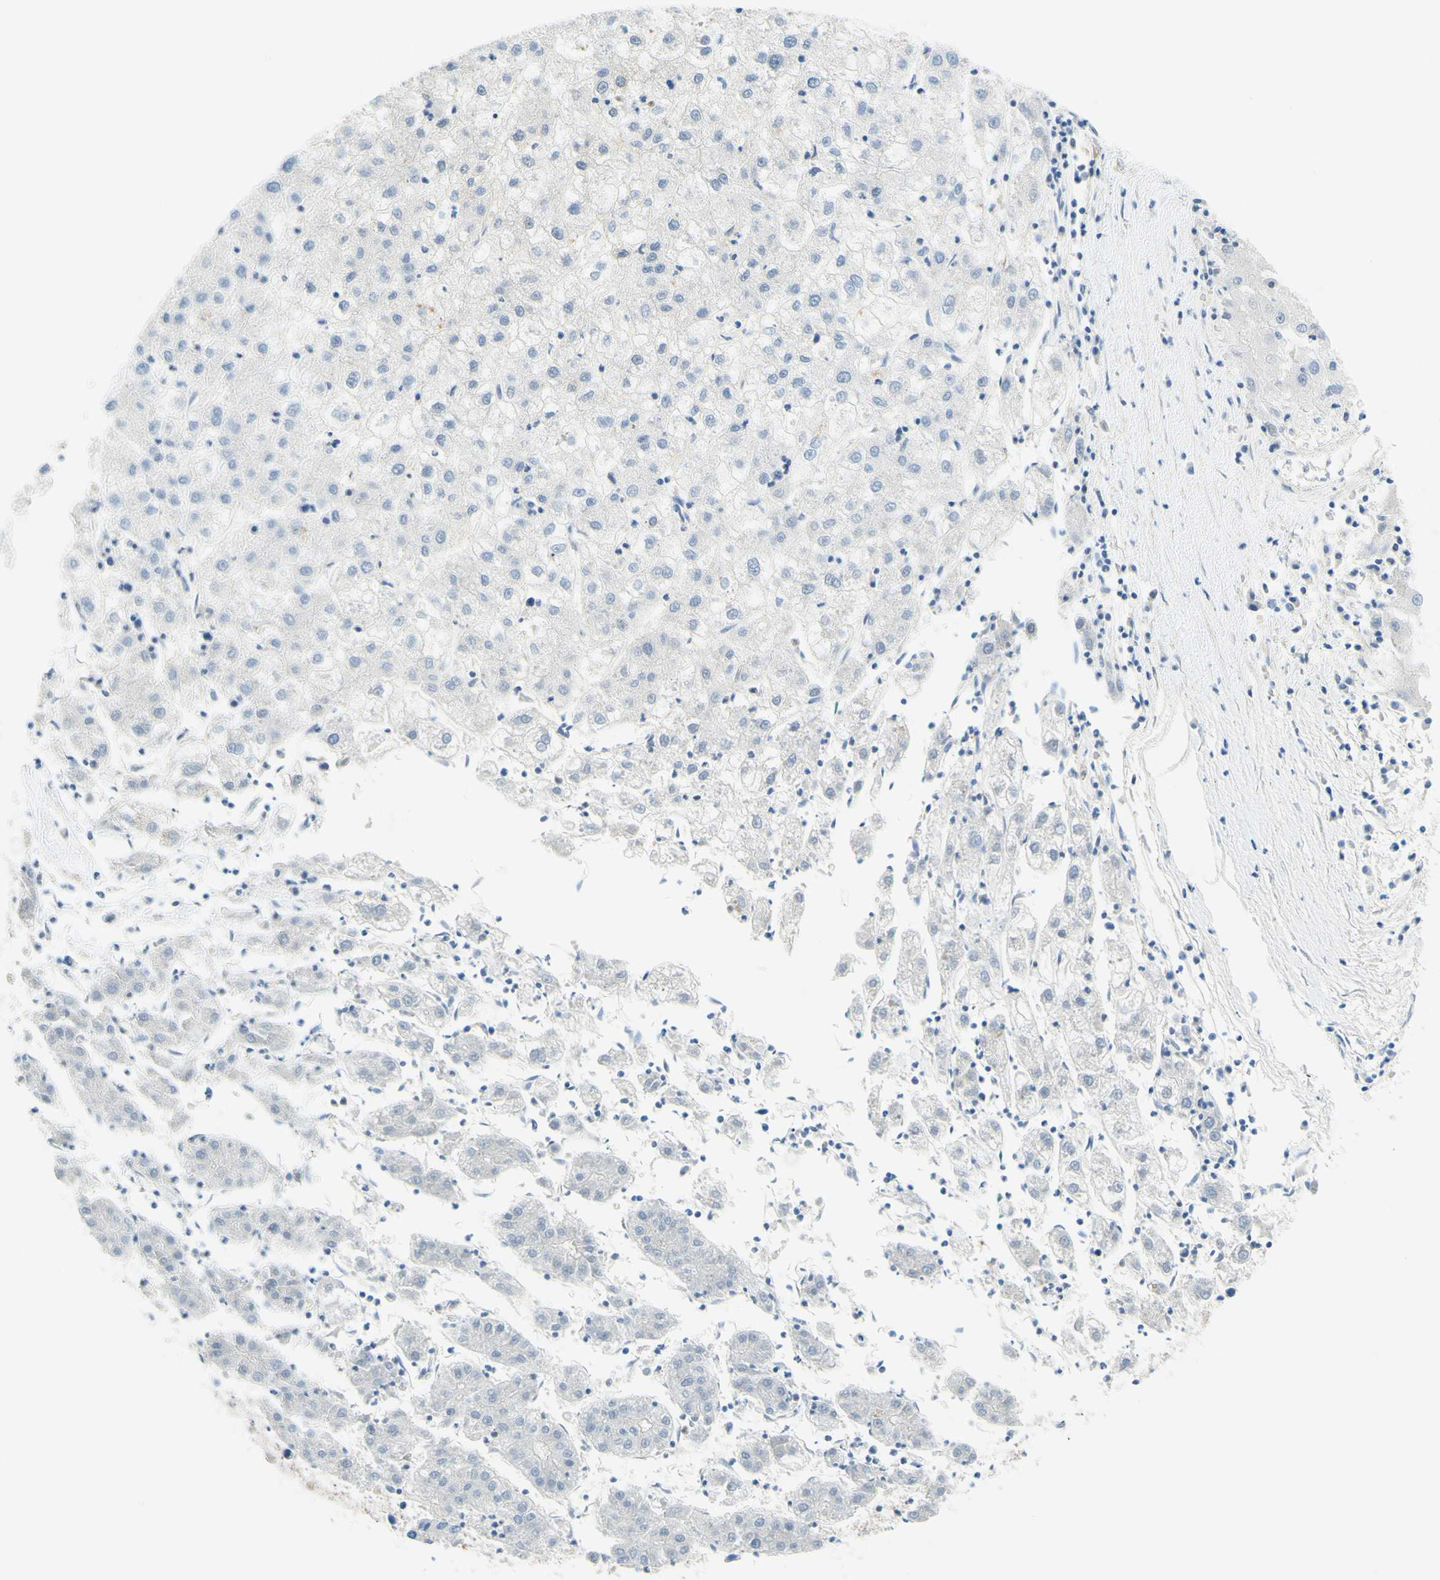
{"staining": {"intensity": "negative", "quantity": "none", "location": "none"}, "tissue": "liver cancer", "cell_type": "Tumor cells", "image_type": "cancer", "snomed": [{"axis": "morphology", "description": "Carcinoma, Hepatocellular, NOS"}, {"axis": "topography", "description": "Liver"}], "caption": "IHC image of human hepatocellular carcinoma (liver) stained for a protein (brown), which reveals no positivity in tumor cells.", "gene": "ENTREP2", "patient": {"sex": "male", "age": 72}}